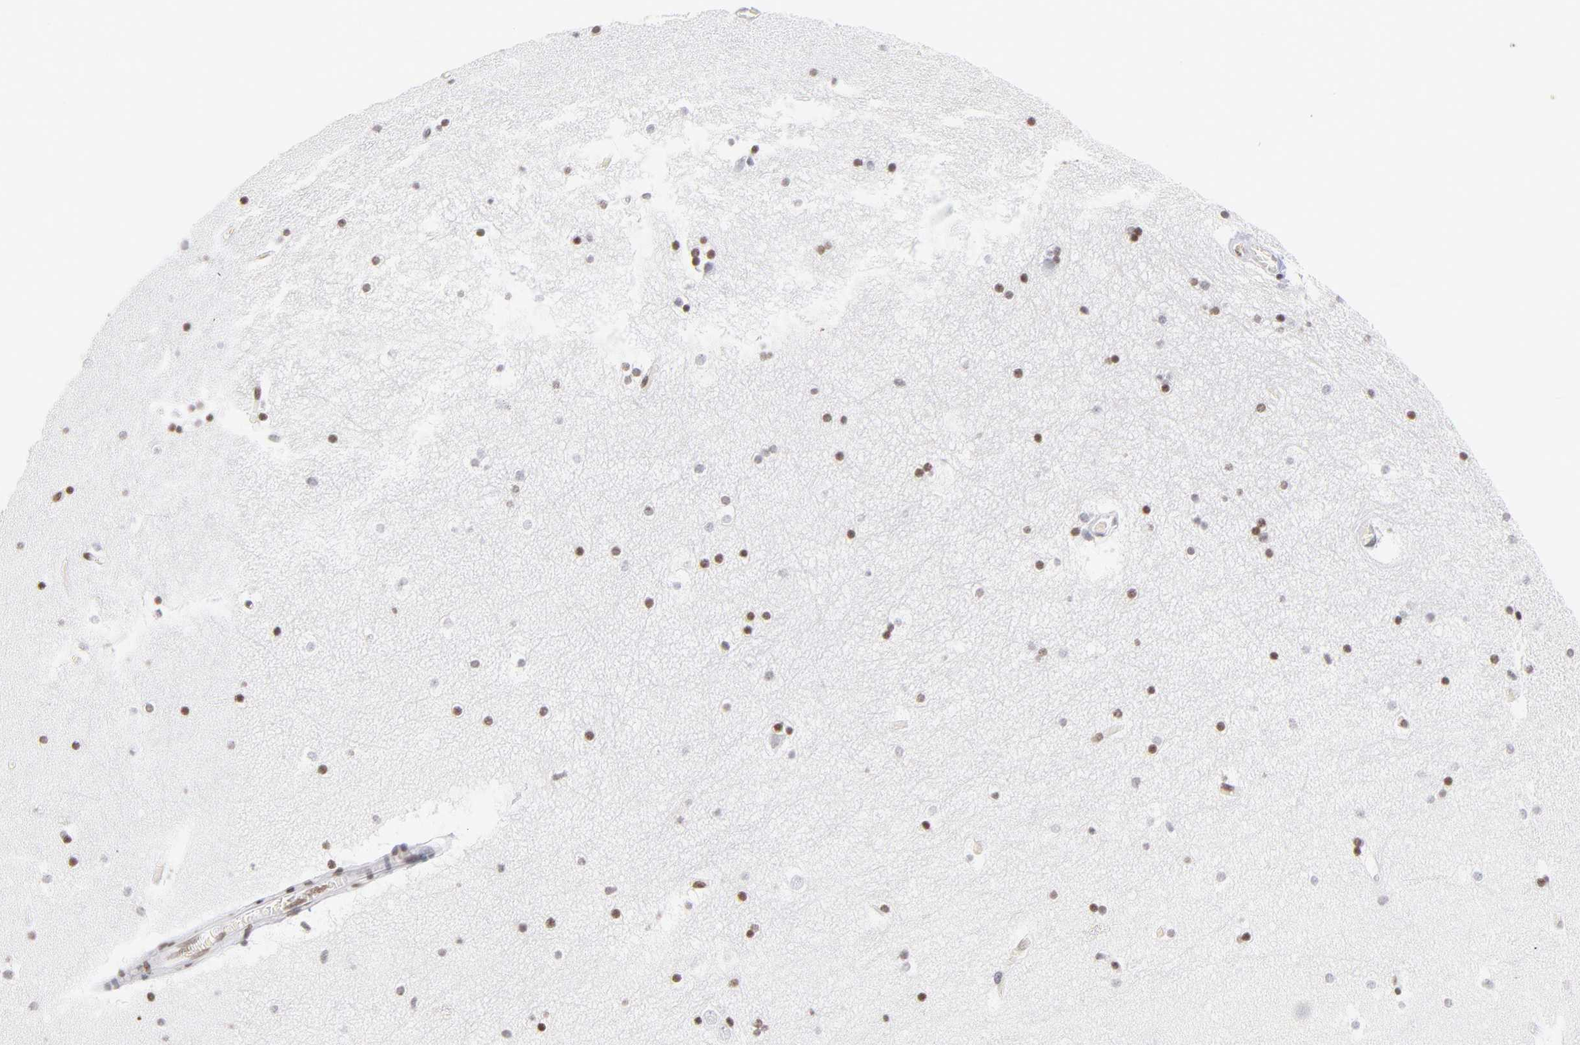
{"staining": {"intensity": "strong", "quantity": "25%-75%", "location": "nuclear"}, "tissue": "hippocampus", "cell_type": "Glial cells", "image_type": "normal", "snomed": [{"axis": "morphology", "description": "Normal tissue, NOS"}, {"axis": "topography", "description": "Hippocampus"}], "caption": "The micrograph exhibits a brown stain indicating the presence of a protein in the nuclear of glial cells in hippocampus. (Brightfield microscopy of DAB IHC at high magnification).", "gene": "RTL4", "patient": {"sex": "male", "age": 45}}